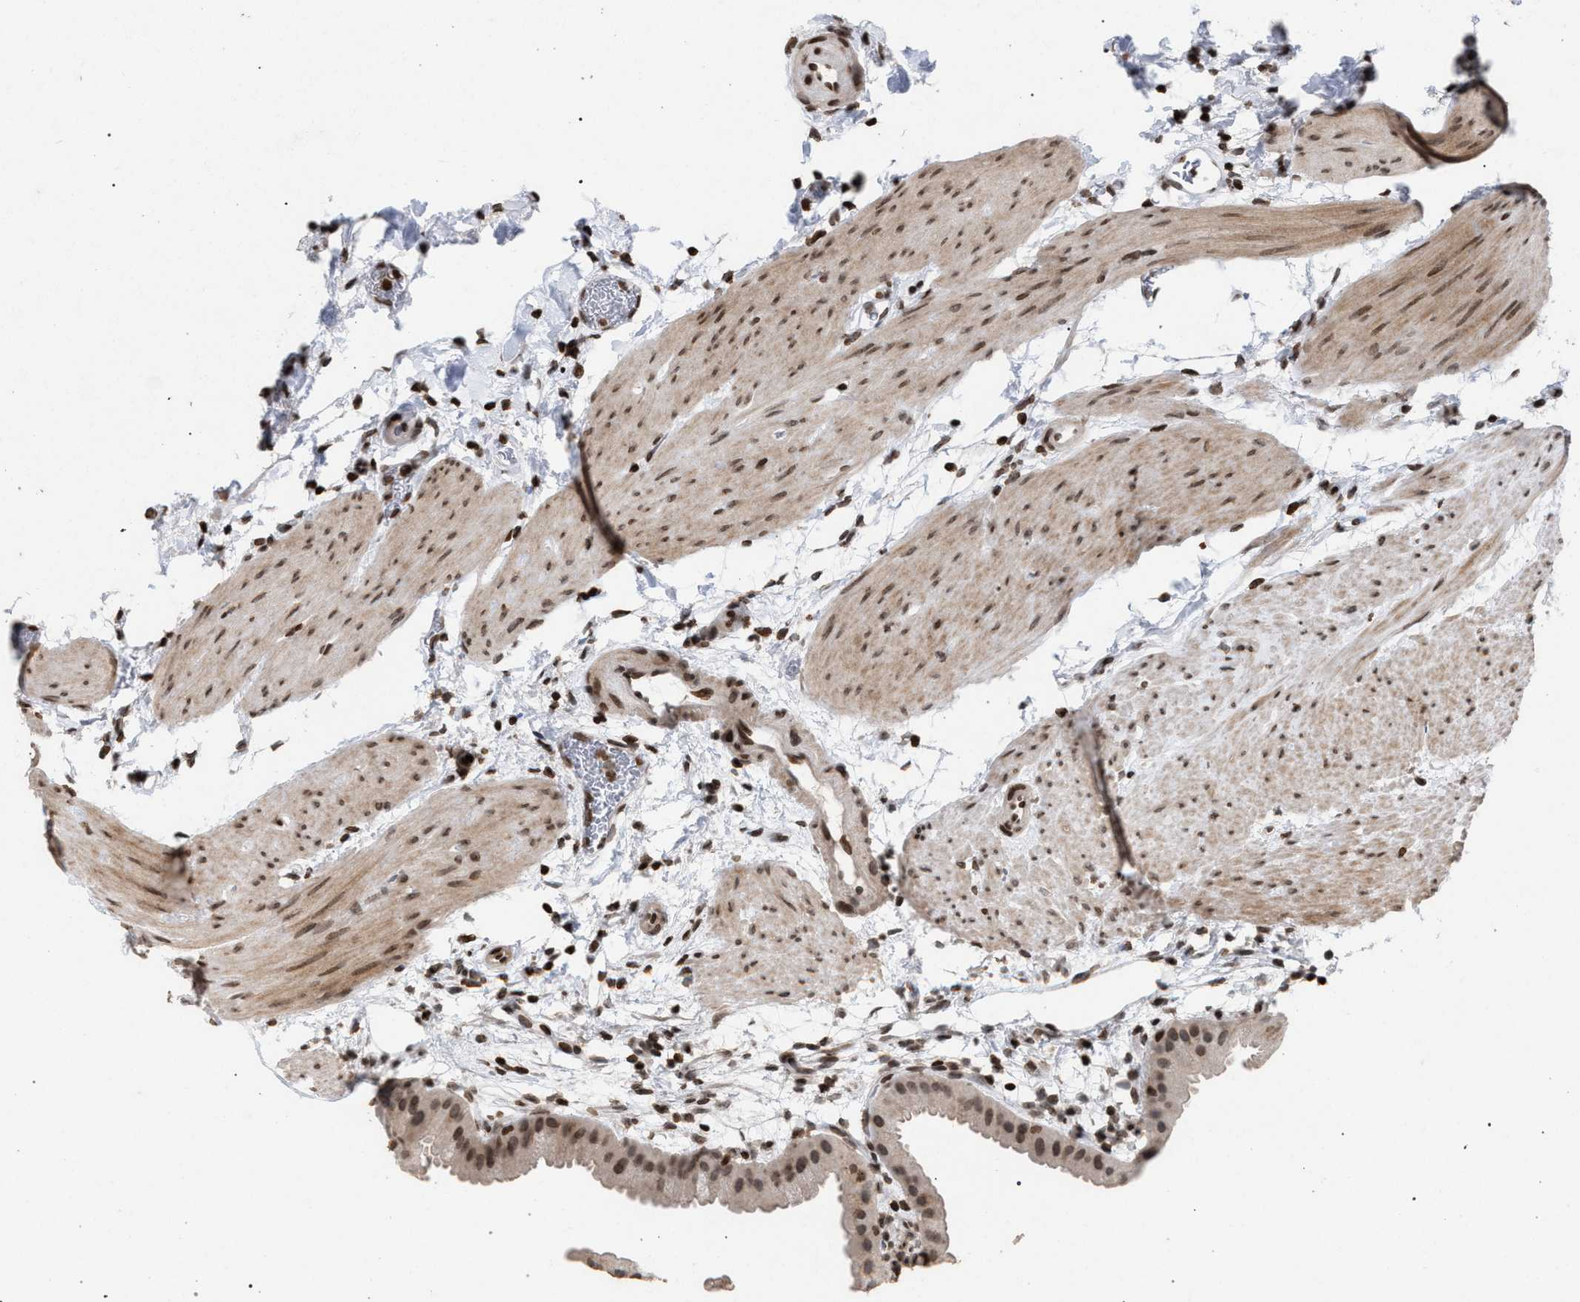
{"staining": {"intensity": "strong", "quantity": ">75%", "location": "nuclear"}, "tissue": "gallbladder", "cell_type": "Glandular cells", "image_type": "normal", "snomed": [{"axis": "morphology", "description": "Normal tissue, NOS"}, {"axis": "topography", "description": "Gallbladder"}], "caption": "Gallbladder stained for a protein exhibits strong nuclear positivity in glandular cells. (DAB IHC, brown staining for protein, blue staining for nuclei).", "gene": "FOXD3", "patient": {"sex": "female", "age": 64}}